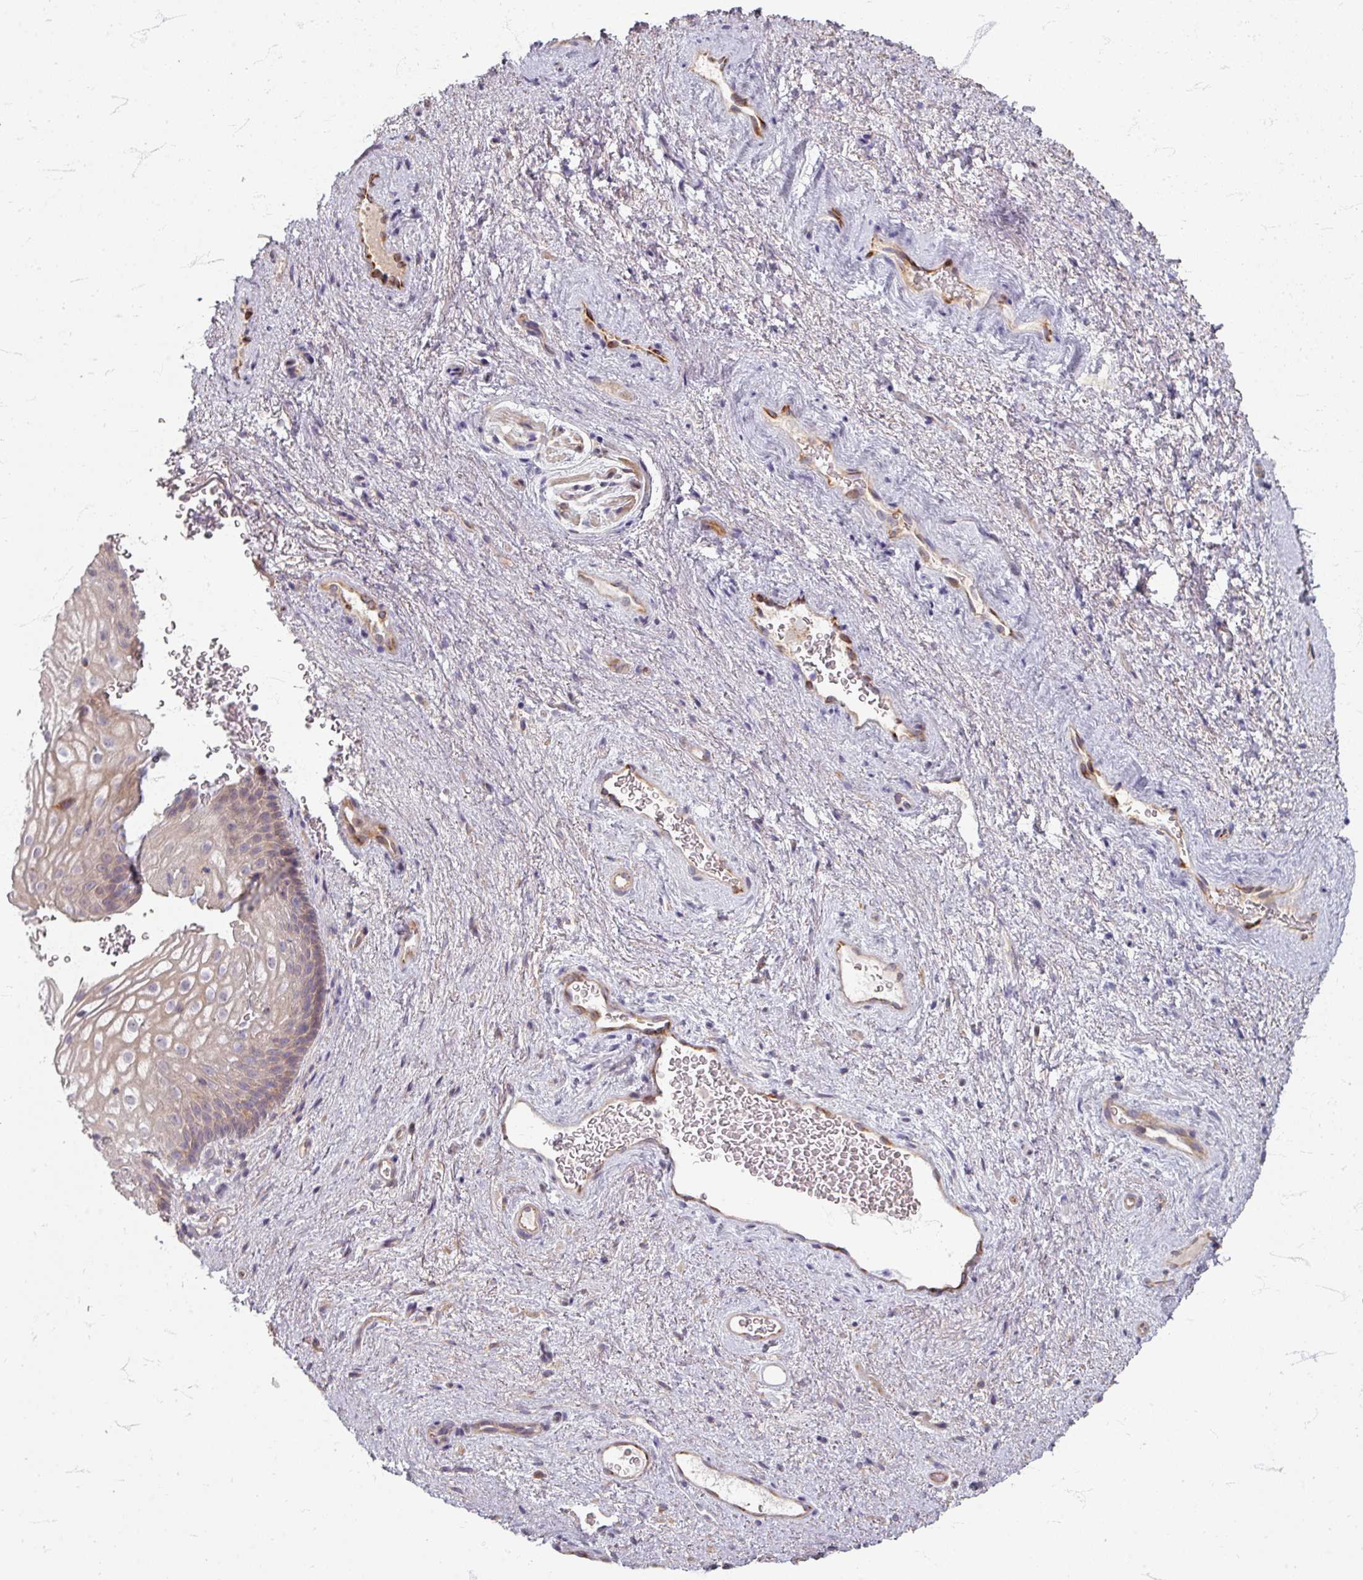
{"staining": {"intensity": "moderate", "quantity": "<25%", "location": "cytoplasmic/membranous"}, "tissue": "vagina", "cell_type": "Squamous epithelial cells", "image_type": "normal", "snomed": [{"axis": "morphology", "description": "Normal tissue, NOS"}, {"axis": "topography", "description": "Vagina"}], "caption": "Immunohistochemistry image of benign vagina: human vagina stained using immunohistochemistry (IHC) displays low levels of moderate protein expression localized specifically in the cytoplasmic/membranous of squamous epithelial cells, appearing as a cytoplasmic/membranous brown color.", "gene": "STAM", "patient": {"sex": "female", "age": 47}}